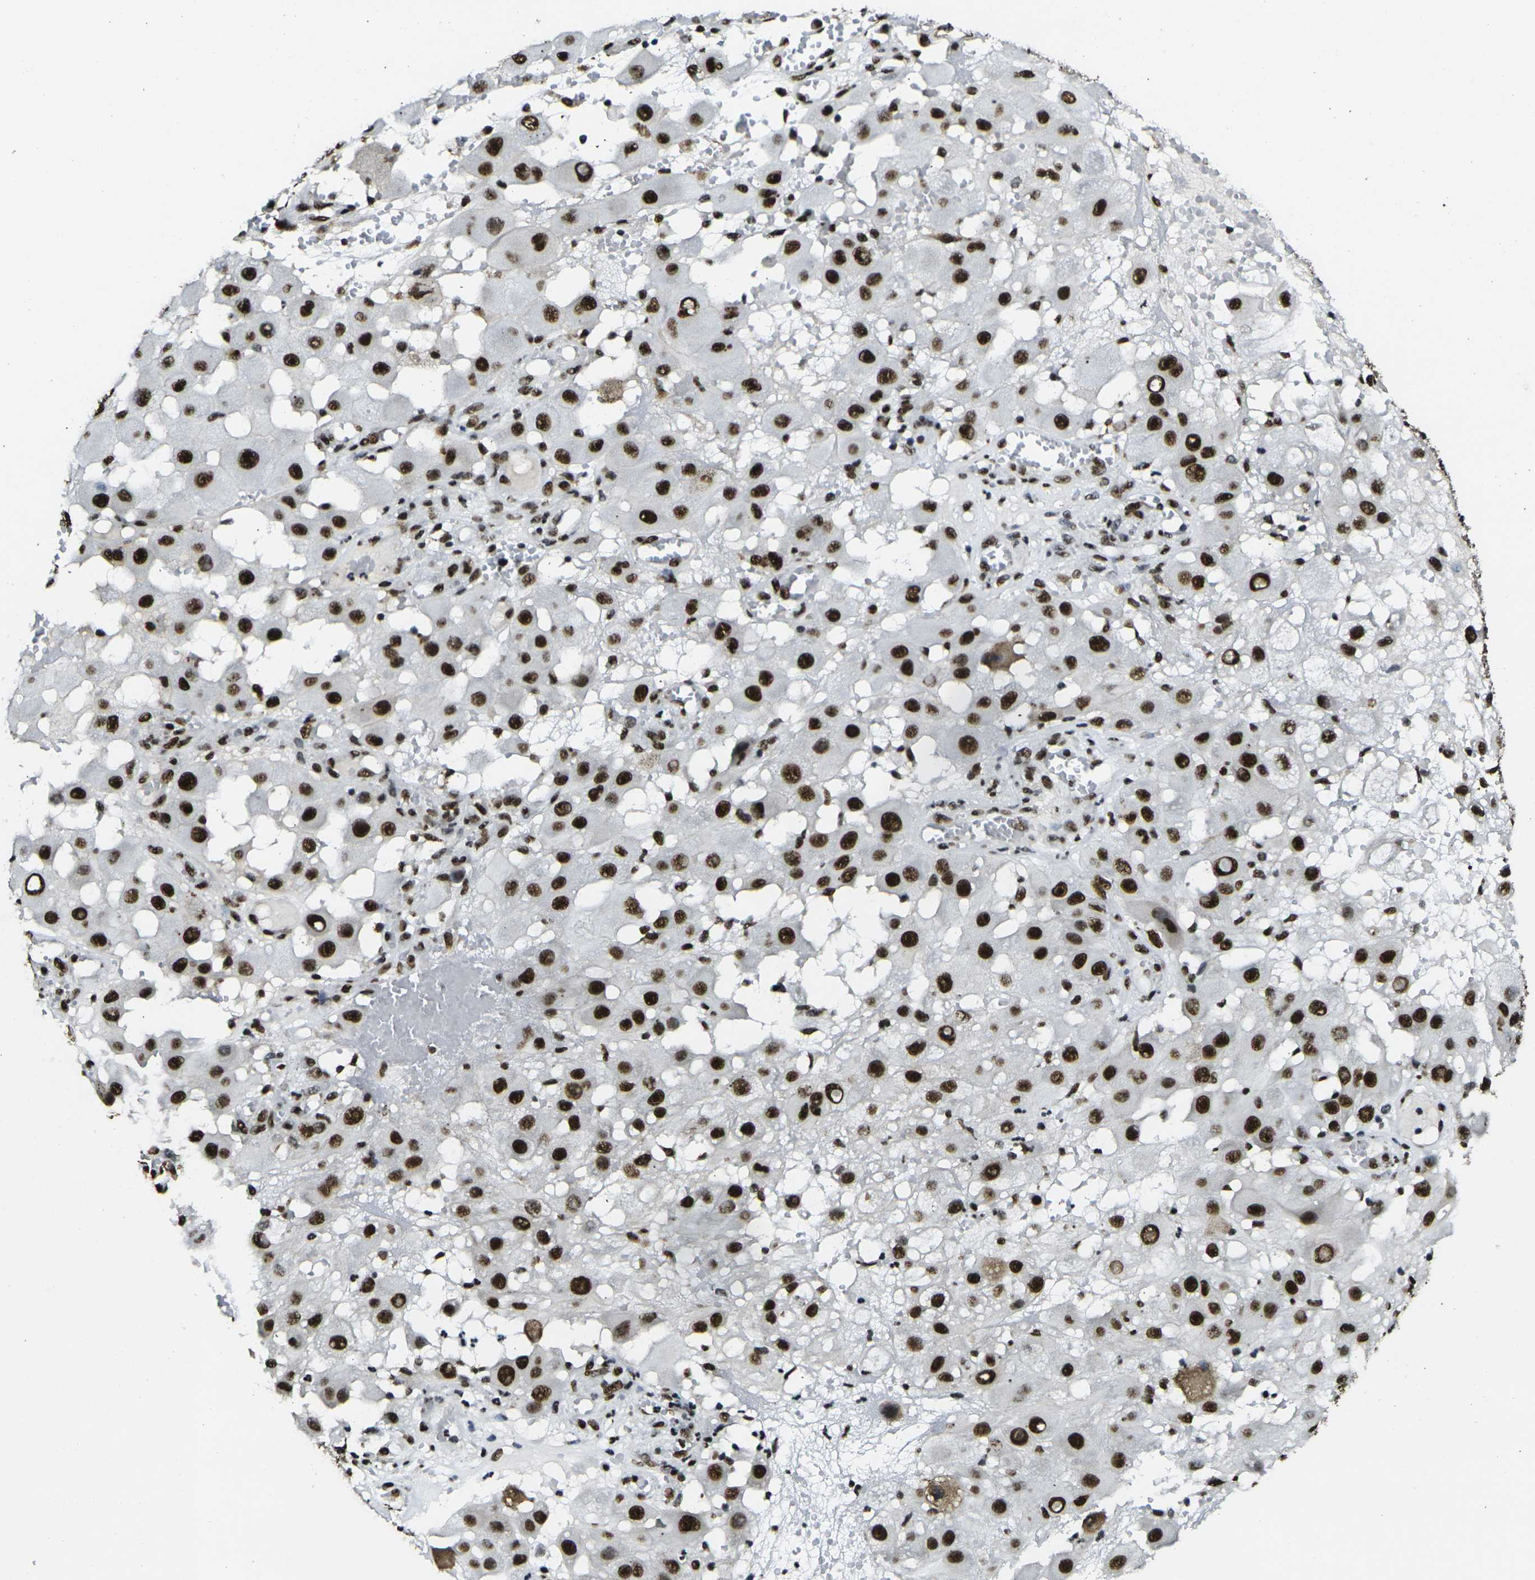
{"staining": {"intensity": "strong", "quantity": ">75%", "location": "nuclear"}, "tissue": "melanoma", "cell_type": "Tumor cells", "image_type": "cancer", "snomed": [{"axis": "morphology", "description": "Malignant melanoma, NOS"}, {"axis": "topography", "description": "Skin"}], "caption": "Strong nuclear positivity is identified in about >75% of tumor cells in malignant melanoma. (DAB IHC, brown staining for protein, blue staining for nuclei).", "gene": "SMARCC1", "patient": {"sex": "female", "age": 81}}